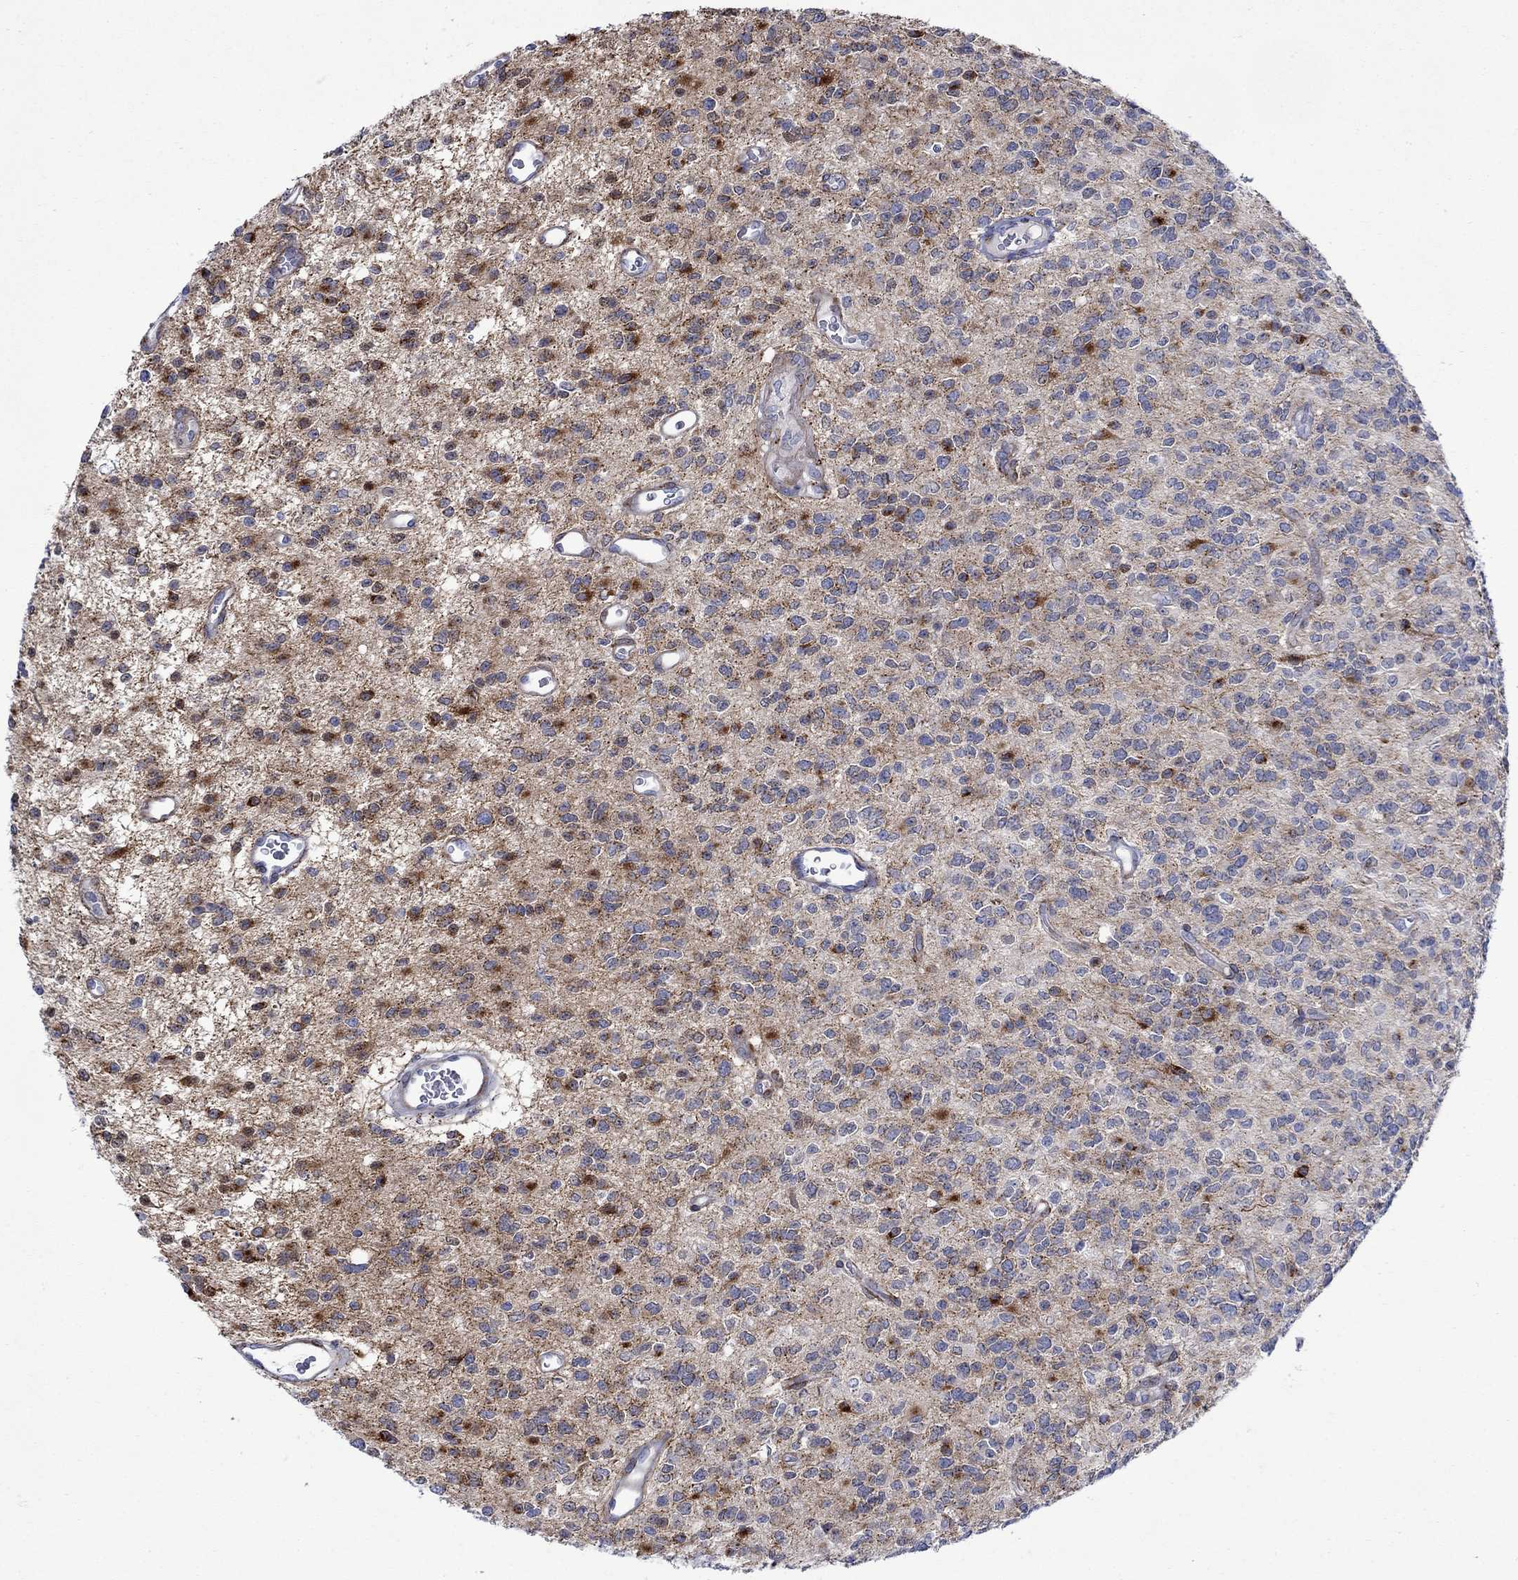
{"staining": {"intensity": "strong", "quantity": "25%-75%", "location": "cytoplasmic/membranous"}, "tissue": "glioma", "cell_type": "Tumor cells", "image_type": "cancer", "snomed": [{"axis": "morphology", "description": "Glioma, malignant, Low grade"}, {"axis": "topography", "description": "Brain"}], "caption": "High-magnification brightfield microscopy of glioma stained with DAB (brown) and counterstained with hematoxylin (blue). tumor cells exhibit strong cytoplasmic/membranous positivity is present in about25%-75% of cells.", "gene": "KSR2", "patient": {"sex": "female", "age": 45}}